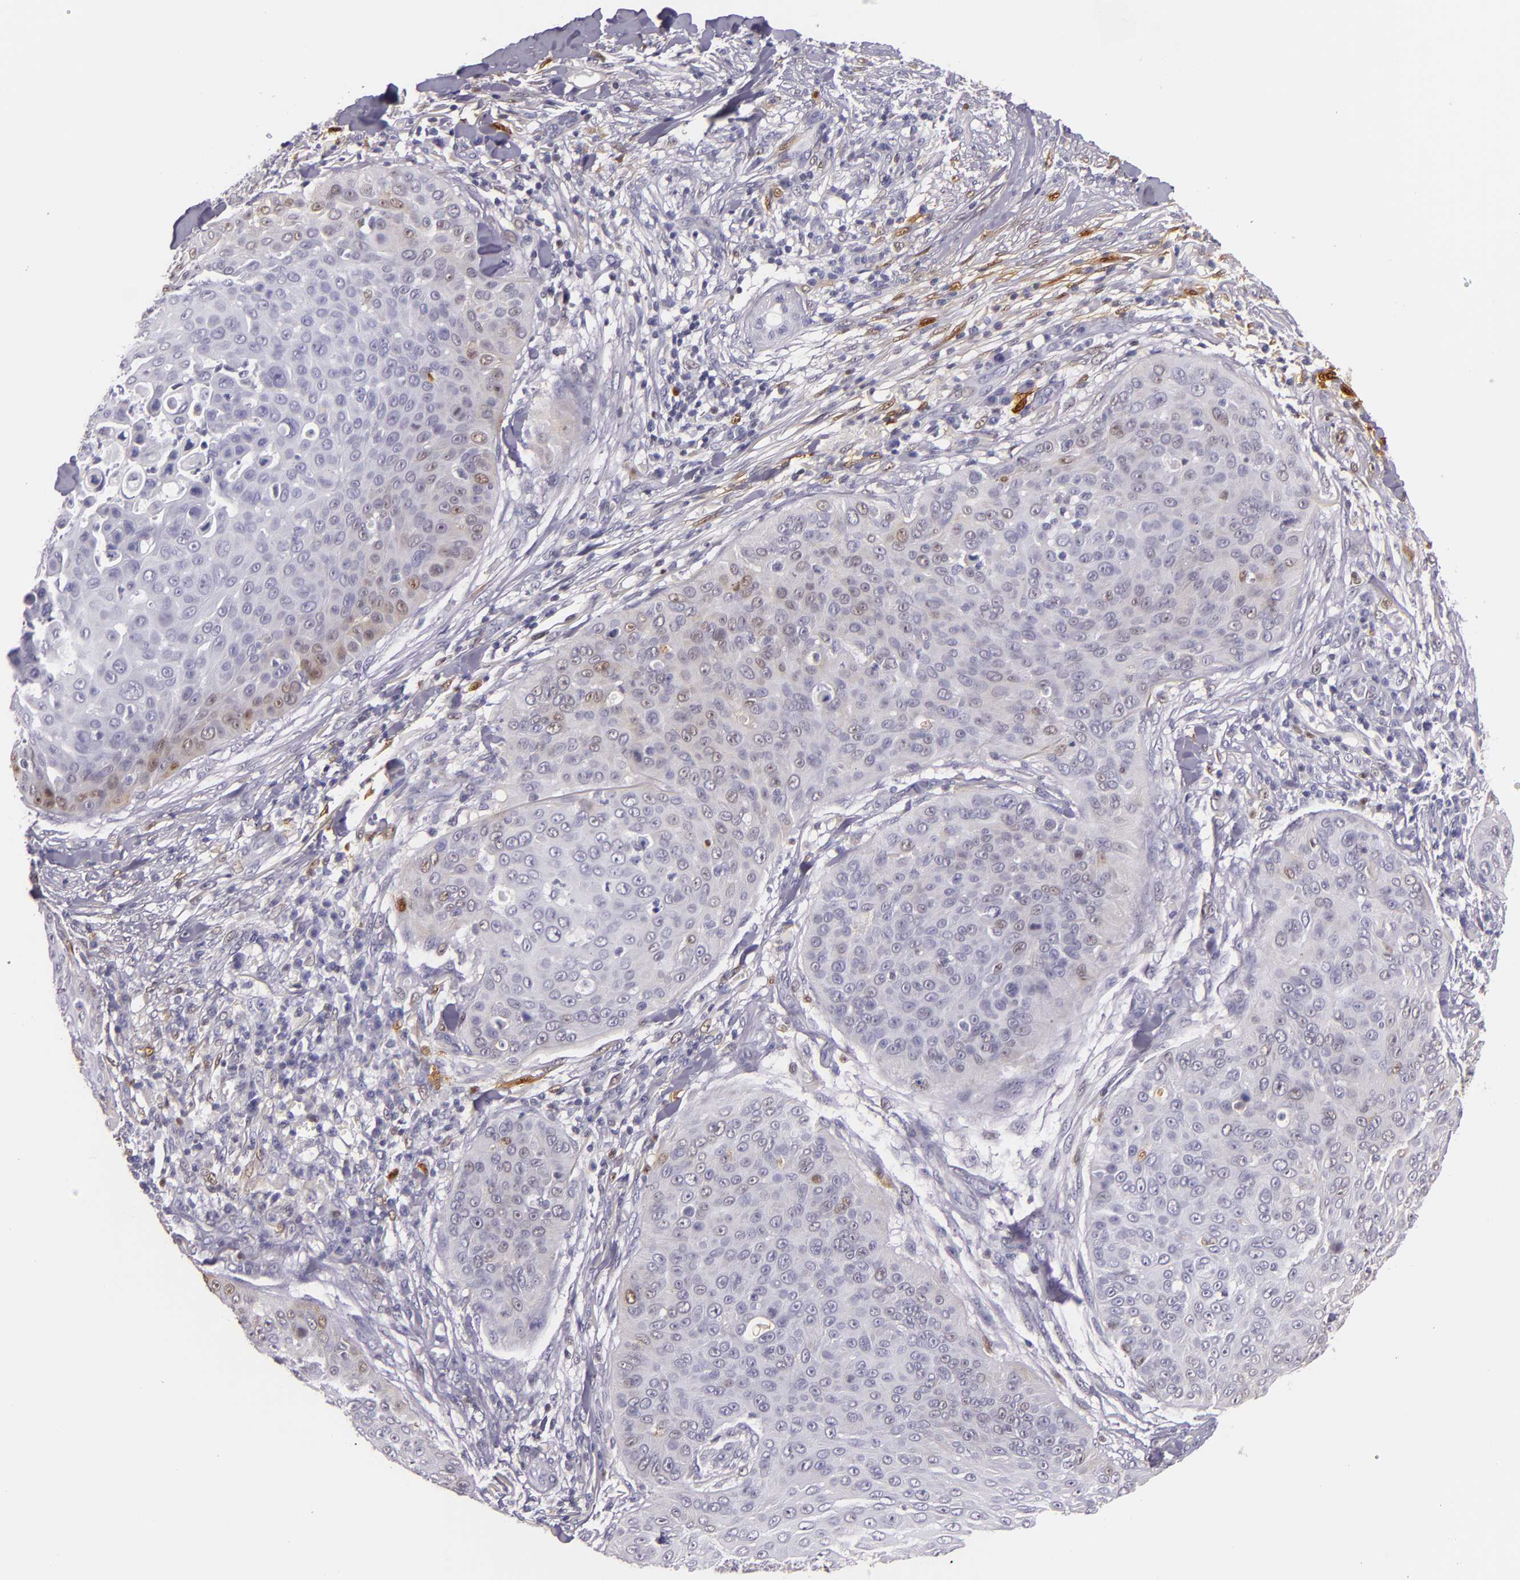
{"staining": {"intensity": "weak", "quantity": "<25%", "location": "nuclear"}, "tissue": "skin cancer", "cell_type": "Tumor cells", "image_type": "cancer", "snomed": [{"axis": "morphology", "description": "Squamous cell carcinoma, NOS"}, {"axis": "topography", "description": "Skin"}], "caption": "Skin squamous cell carcinoma stained for a protein using IHC reveals no staining tumor cells.", "gene": "MT1A", "patient": {"sex": "male", "age": 82}}